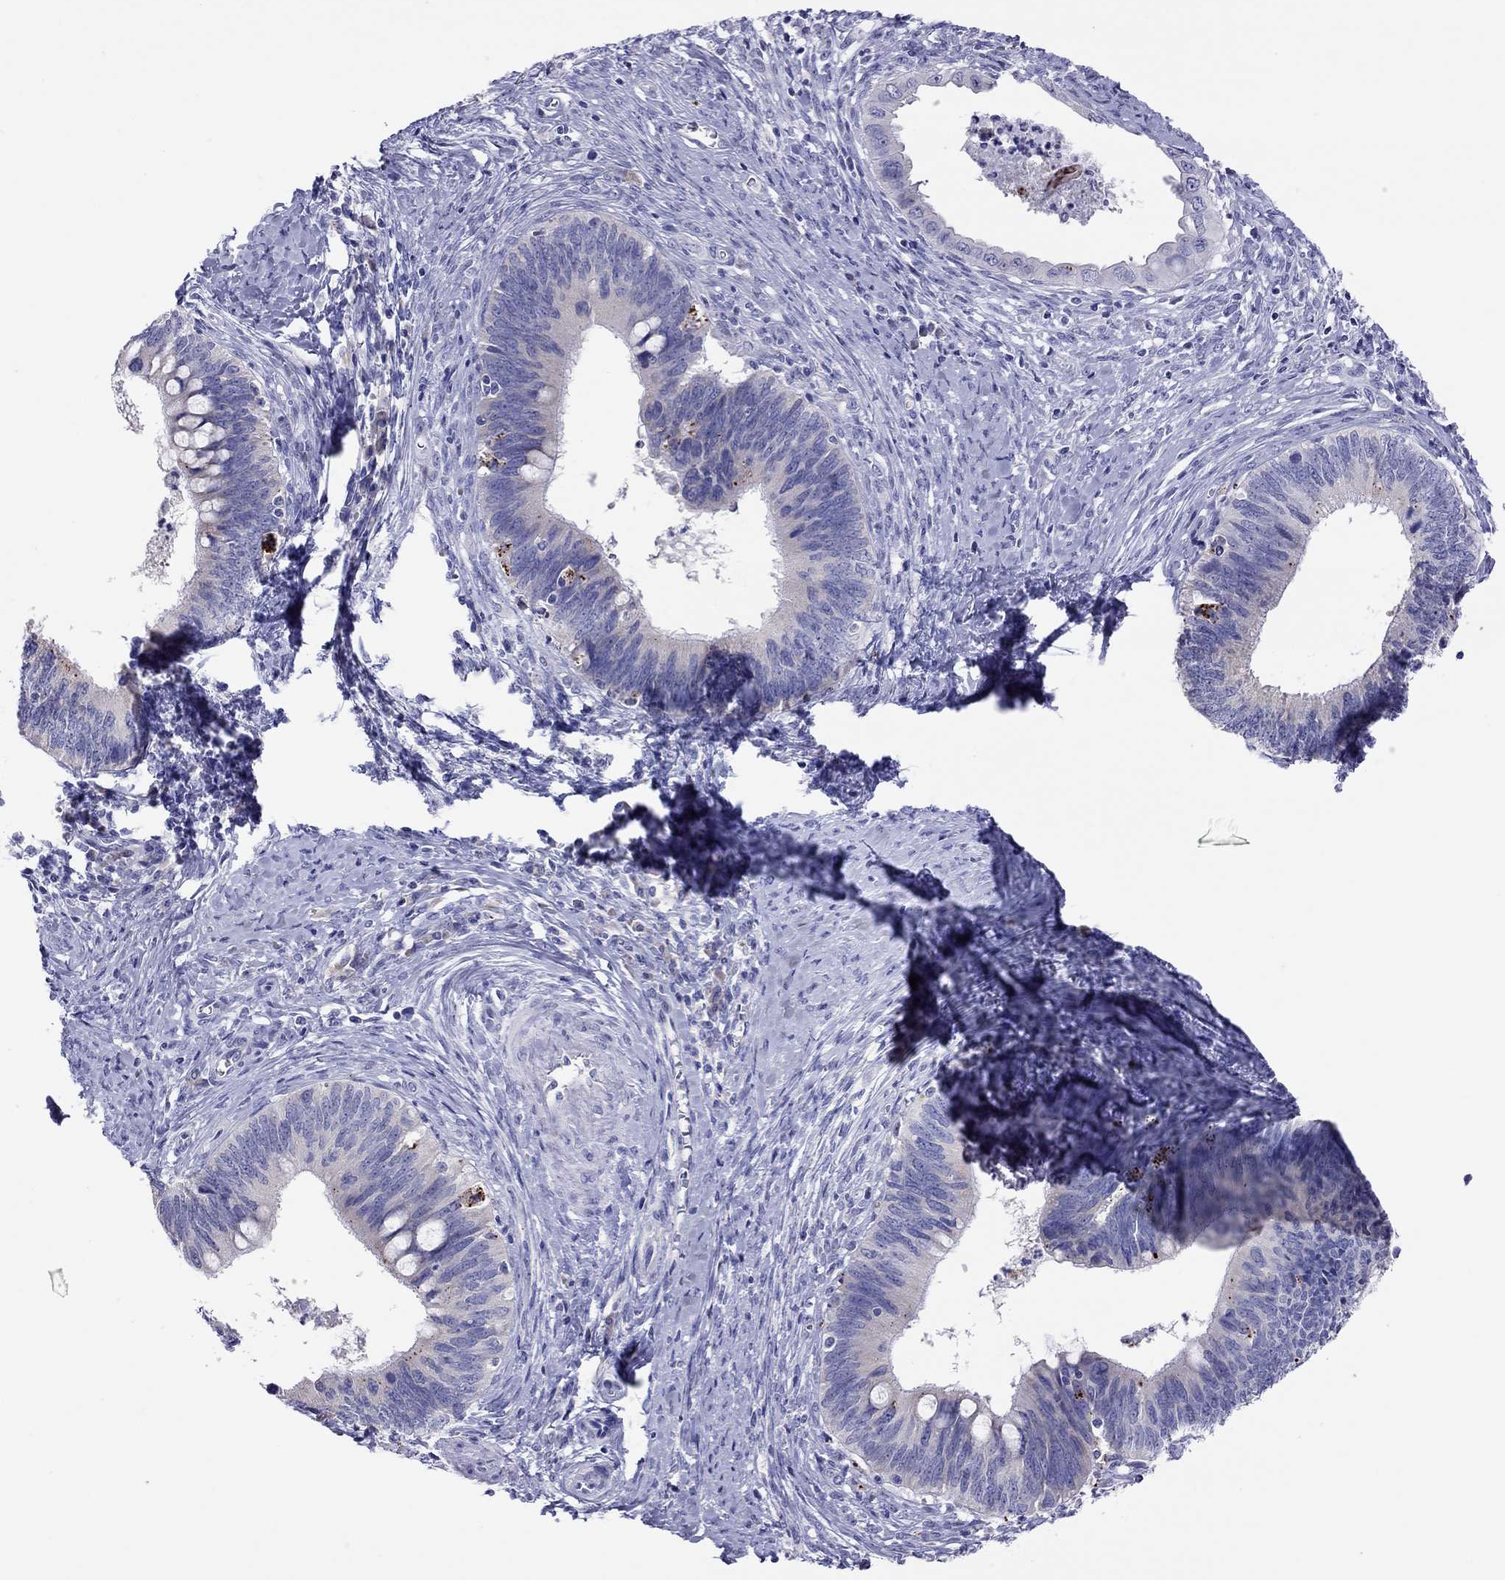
{"staining": {"intensity": "negative", "quantity": "none", "location": "none"}, "tissue": "cervical cancer", "cell_type": "Tumor cells", "image_type": "cancer", "snomed": [{"axis": "morphology", "description": "Adenocarcinoma, NOS"}, {"axis": "topography", "description": "Cervix"}], "caption": "This image is of cervical adenocarcinoma stained with immunohistochemistry (IHC) to label a protein in brown with the nuclei are counter-stained blue. There is no staining in tumor cells. Brightfield microscopy of IHC stained with DAB (brown) and hematoxylin (blue), captured at high magnification.", "gene": "COL9A1", "patient": {"sex": "female", "age": 42}}